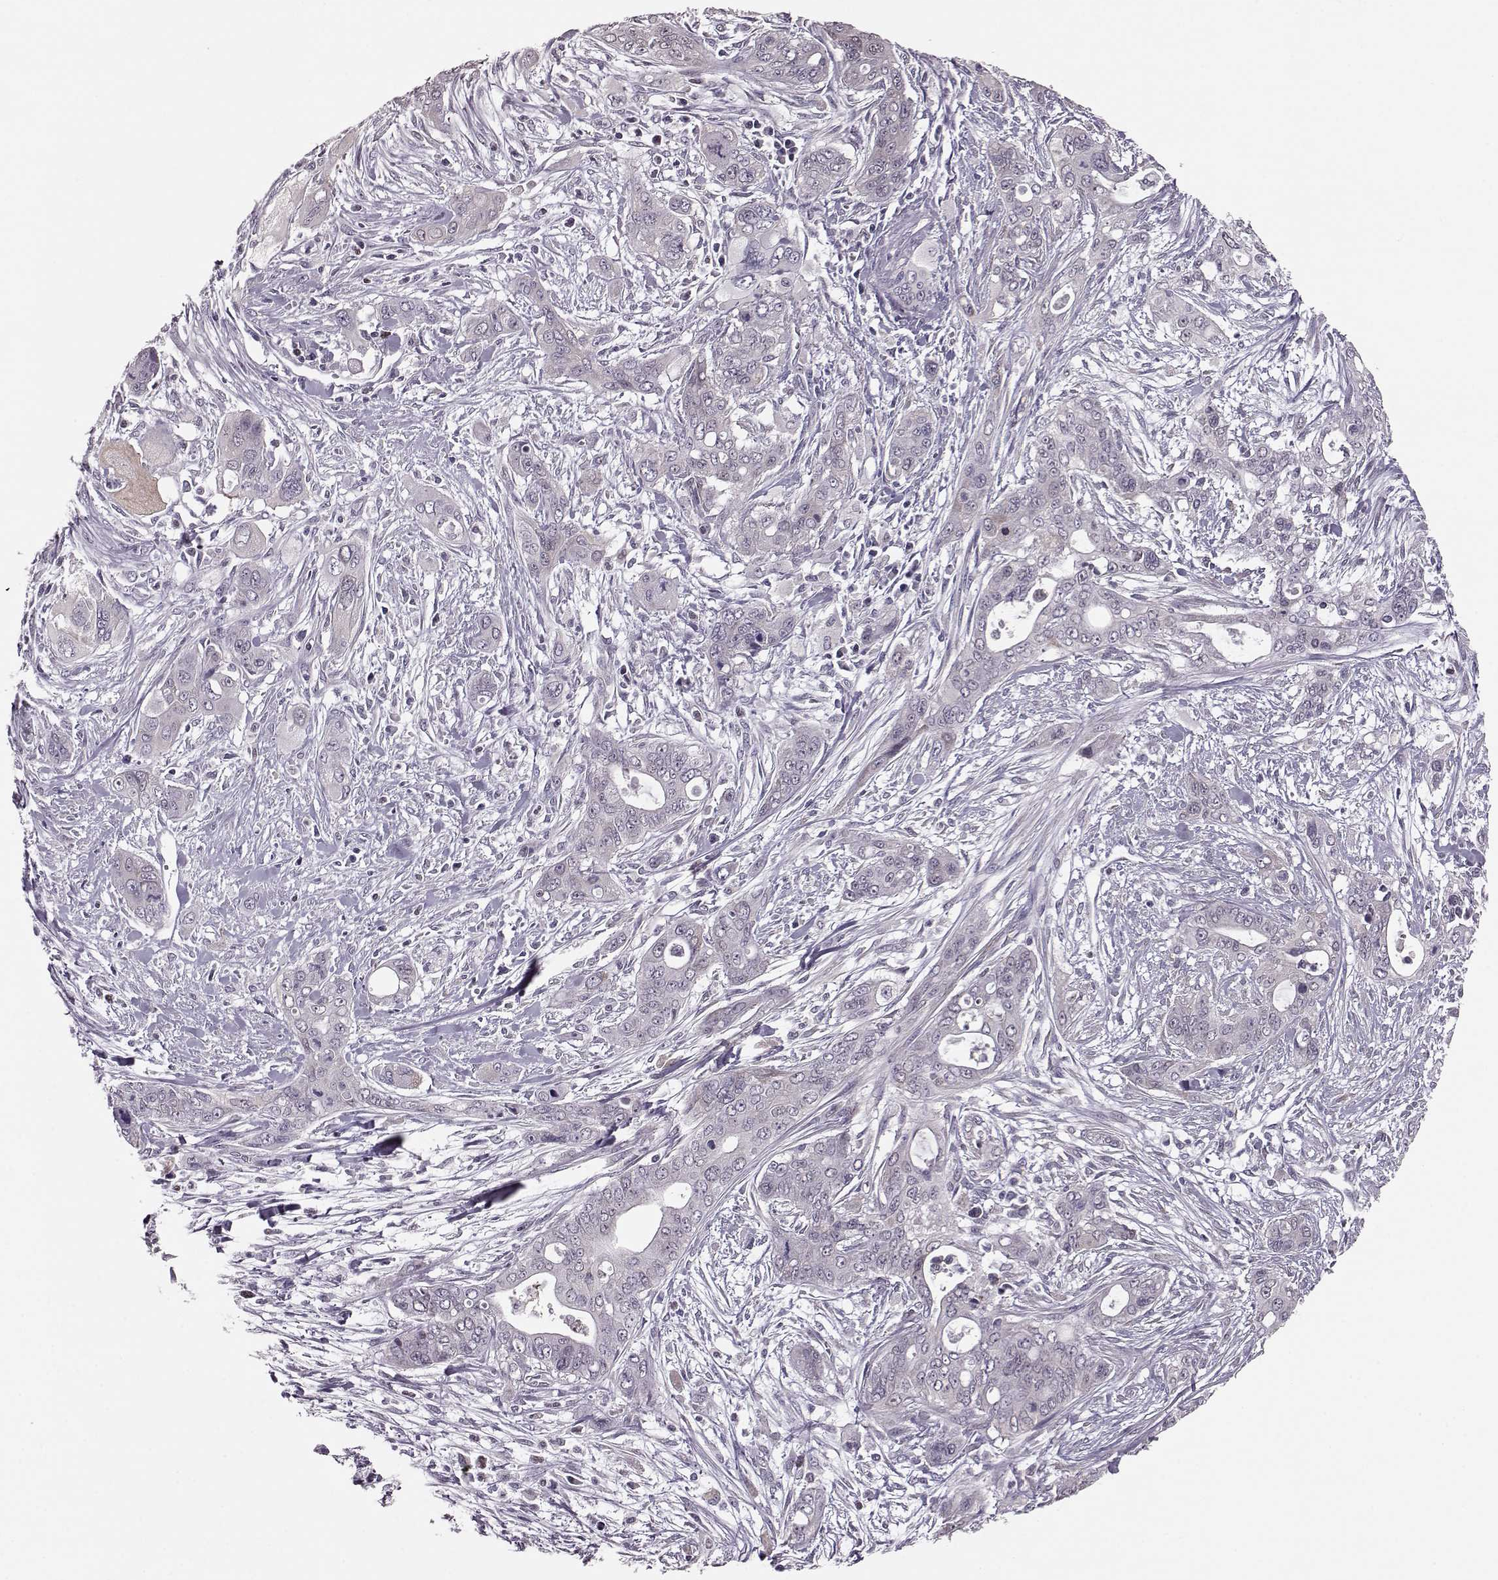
{"staining": {"intensity": "negative", "quantity": "none", "location": "none"}, "tissue": "pancreatic cancer", "cell_type": "Tumor cells", "image_type": "cancer", "snomed": [{"axis": "morphology", "description": "Adenocarcinoma, NOS"}, {"axis": "topography", "description": "Pancreas"}], "caption": "This histopathology image is of pancreatic cancer stained with IHC to label a protein in brown with the nuclei are counter-stained blue. There is no staining in tumor cells.", "gene": "KLF6", "patient": {"sex": "male", "age": 47}}